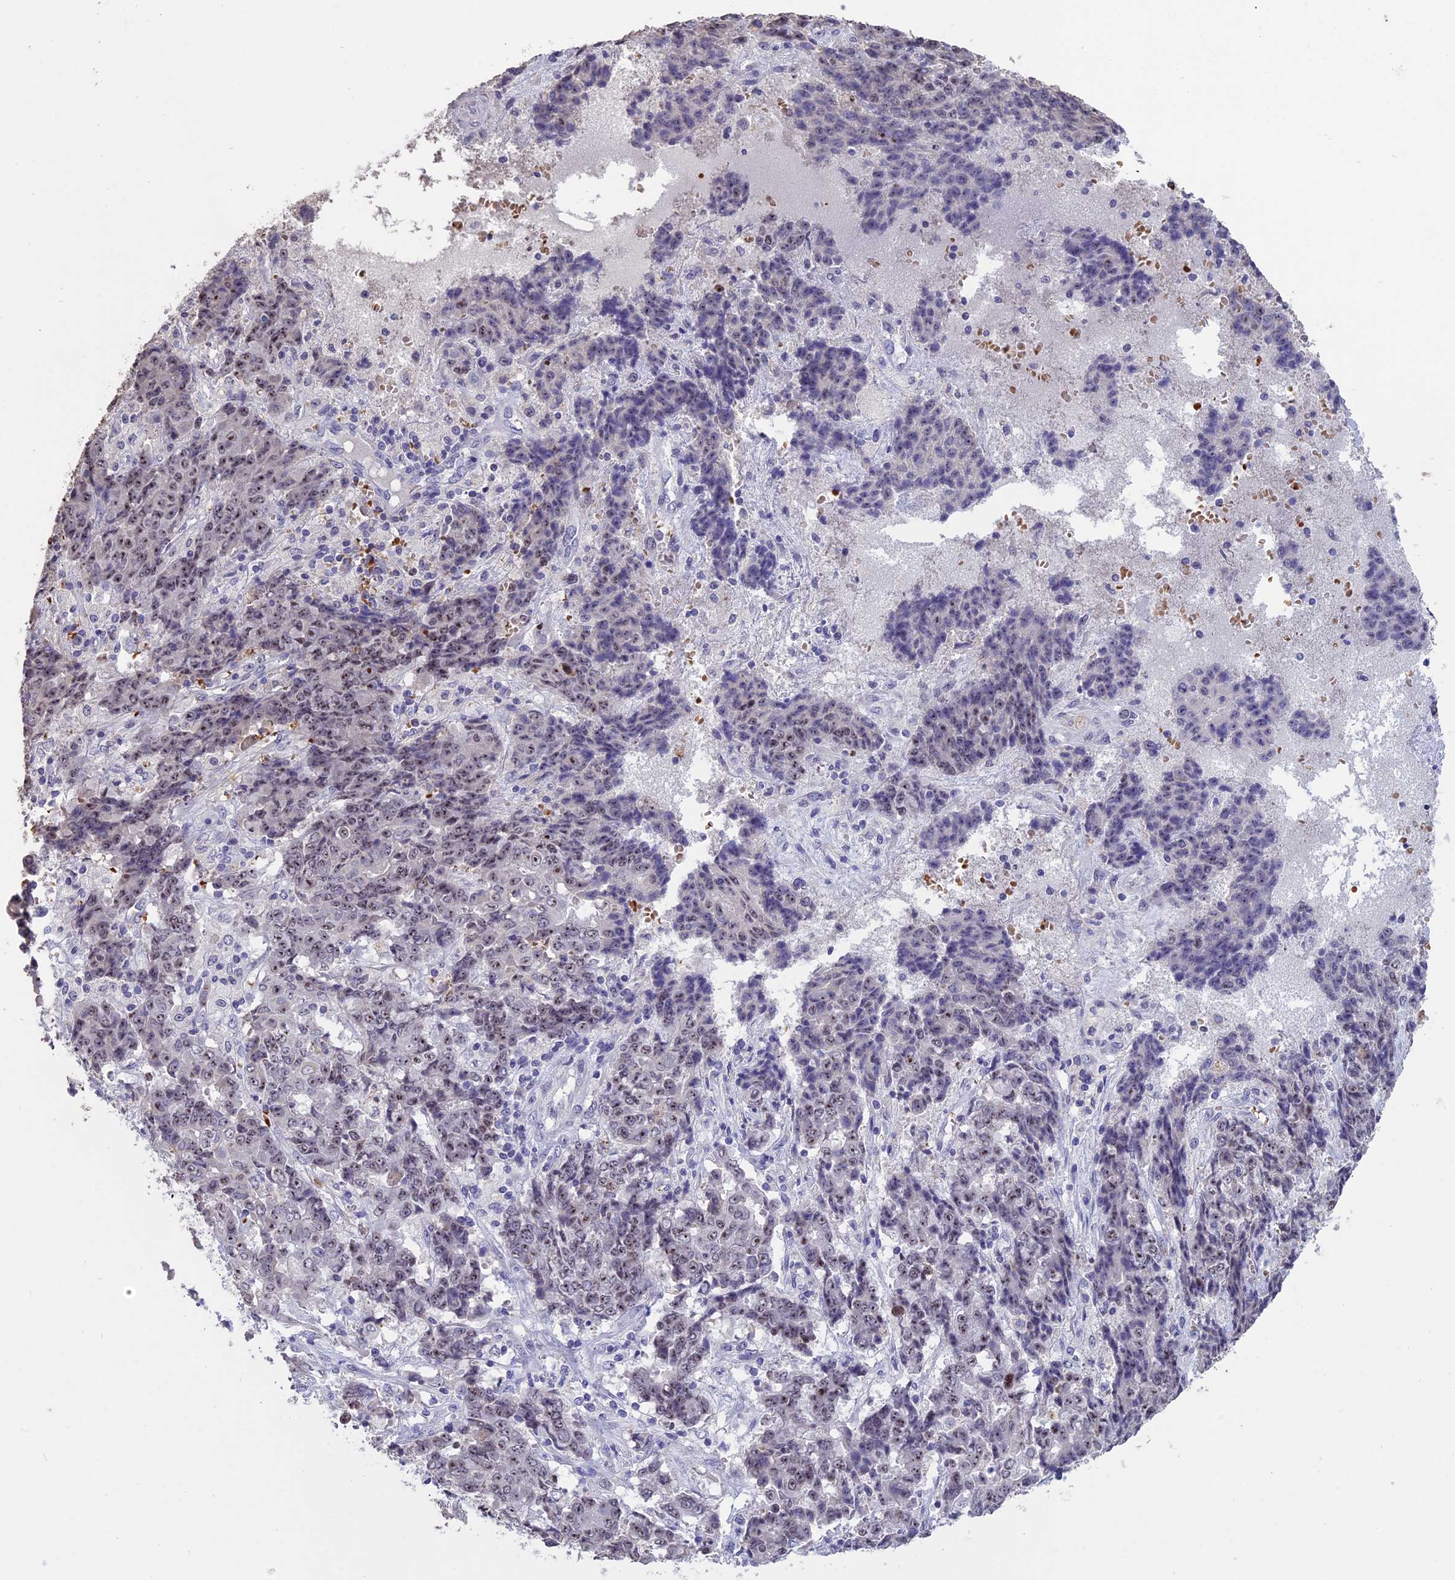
{"staining": {"intensity": "moderate", "quantity": "25%-75%", "location": "nuclear"}, "tissue": "ovarian cancer", "cell_type": "Tumor cells", "image_type": "cancer", "snomed": [{"axis": "morphology", "description": "Carcinoma, endometroid"}, {"axis": "topography", "description": "Ovary"}], "caption": "Endometroid carcinoma (ovarian) stained with a brown dye reveals moderate nuclear positive positivity in about 25%-75% of tumor cells.", "gene": "KNOP1", "patient": {"sex": "female", "age": 42}}